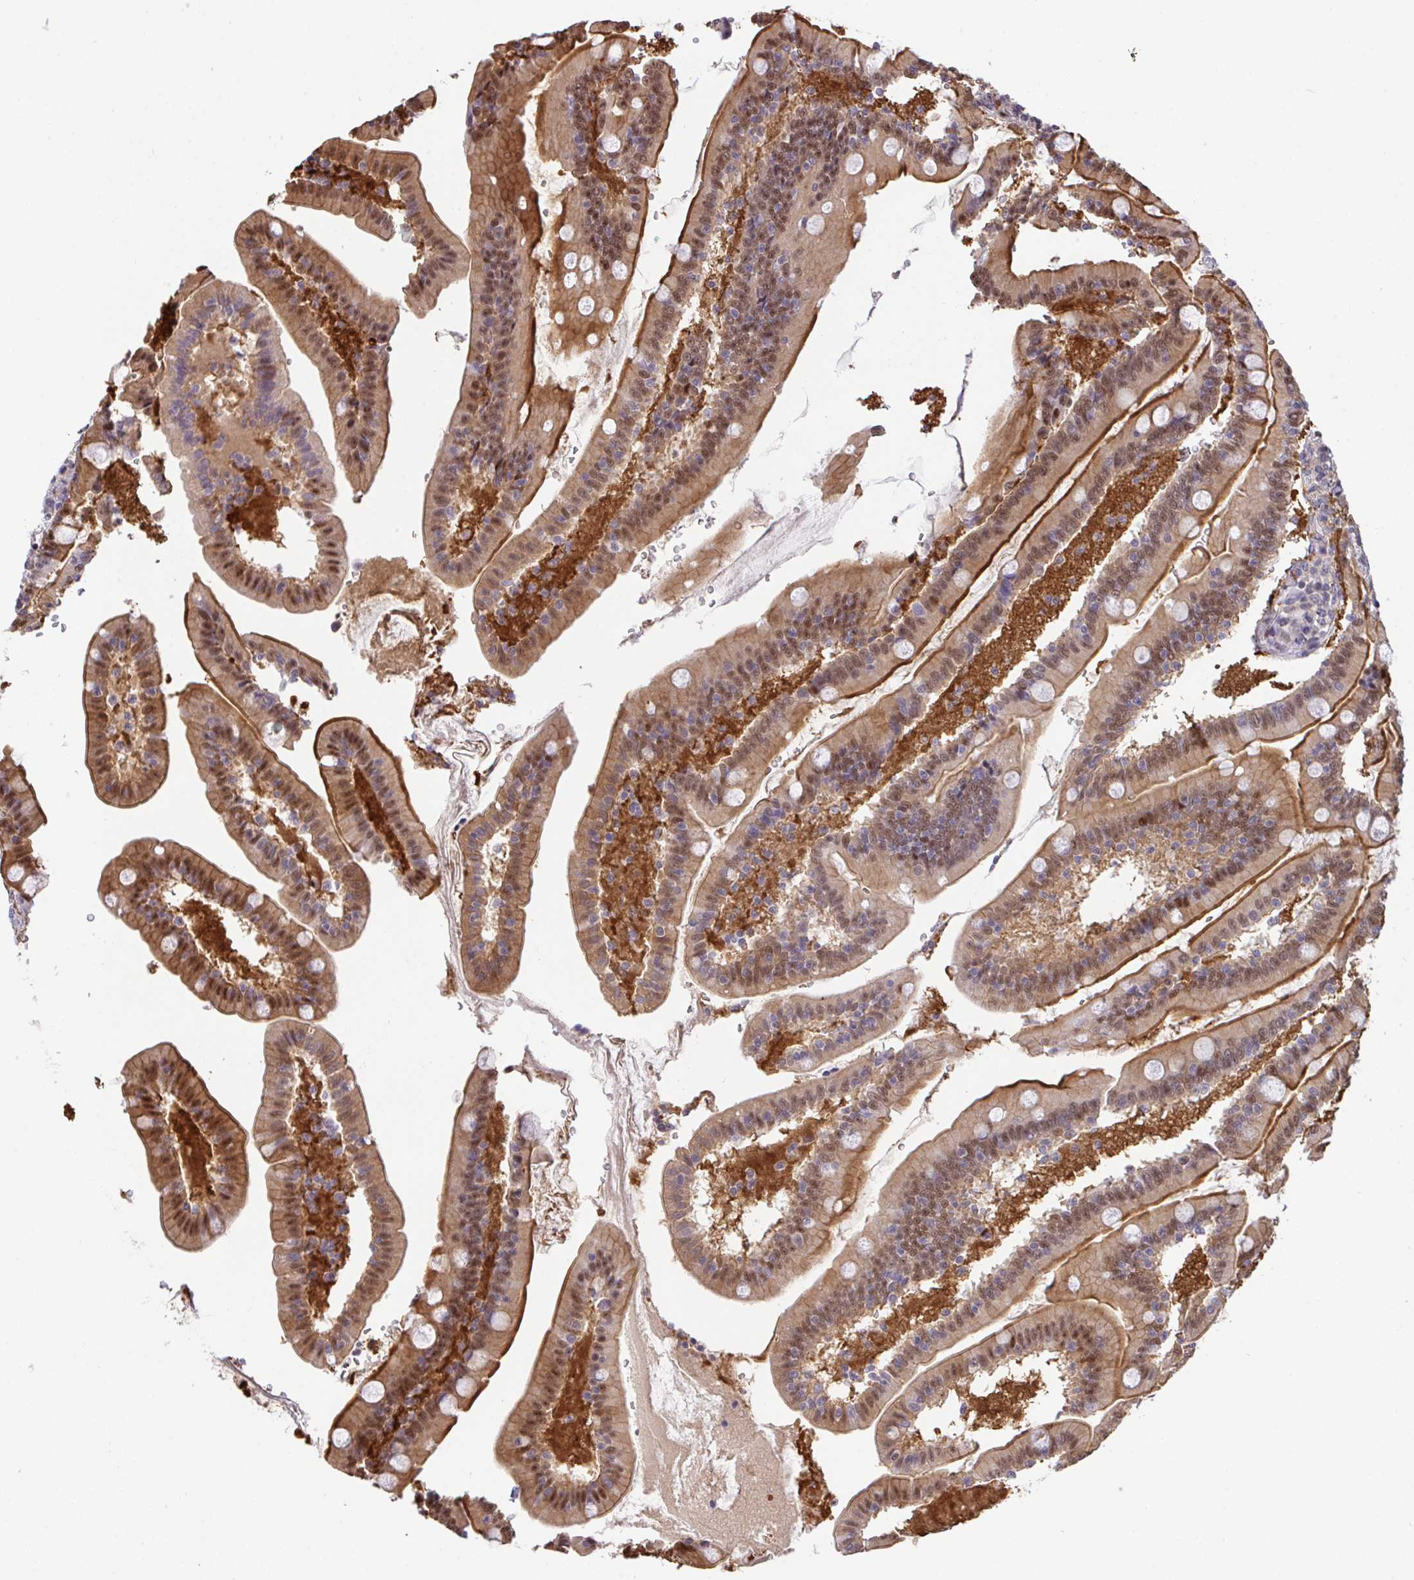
{"staining": {"intensity": "strong", "quantity": ">75%", "location": "cytoplasmic/membranous,nuclear"}, "tissue": "duodenum", "cell_type": "Glandular cells", "image_type": "normal", "snomed": [{"axis": "morphology", "description": "Normal tissue, NOS"}, {"axis": "topography", "description": "Duodenum"}], "caption": "Duodenum was stained to show a protein in brown. There is high levels of strong cytoplasmic/membranous,nuclear positivity in about >75% of glandular cells. (Stains: DAB (3,3'-diaminobenzidine) in brown, nuclei in blue, Microscopy: brightfield microscopy at high magnification).", "gene": "OR6K3", "patient": {"sex": "female", "age": 67}}